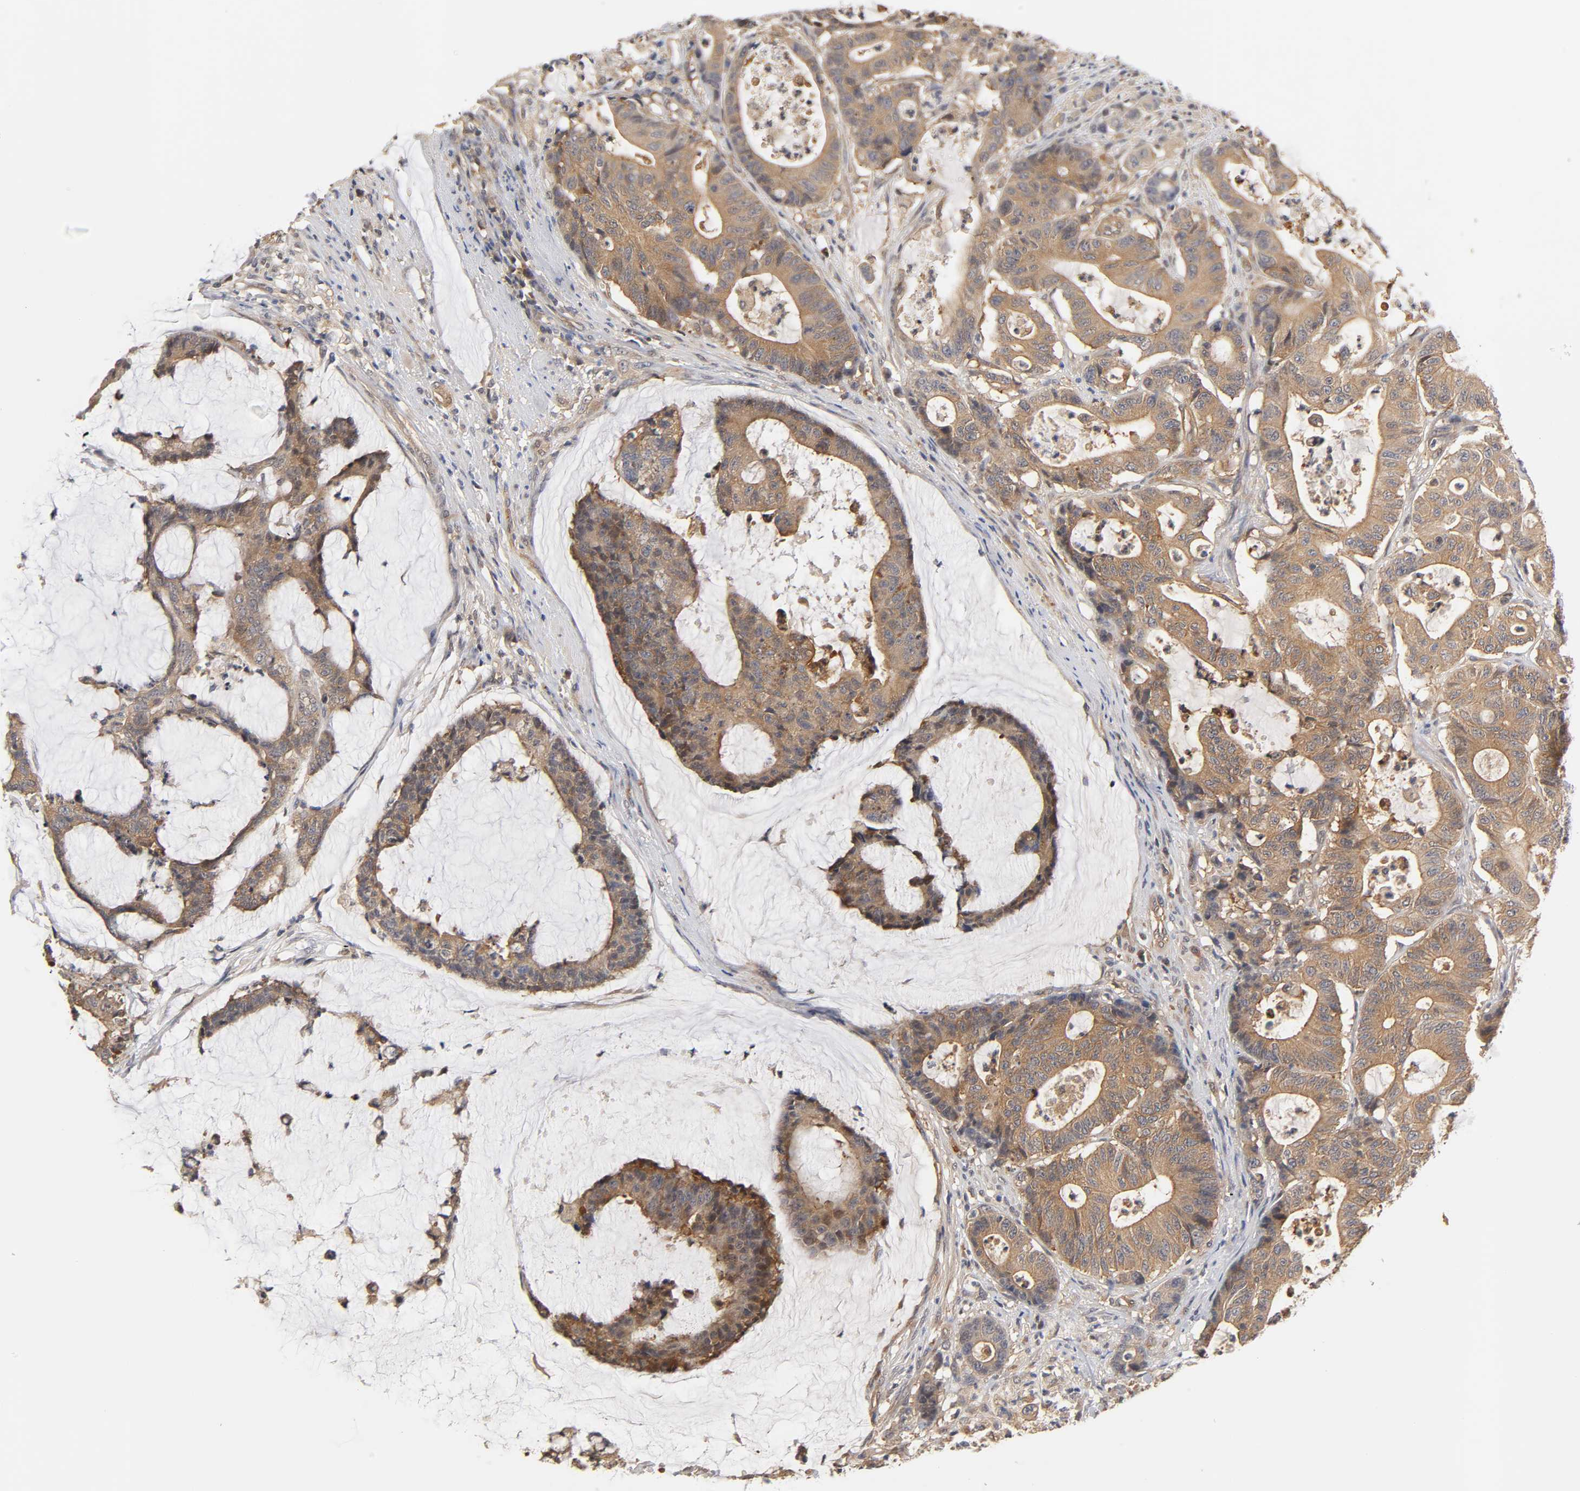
{"staining": {"intensity": "weak", "quantity": ">75%", "location": "cytoplasmic/membranous"}, "tissue": "colorectal cancer", "cell_type": "Tumor cells", "image_type": "cancer", "snomed": [{"axis": "morphology", "description": "Adenocarcinoma, NOS"}, {"axis": "topography", "description": "Colon"}], "caption": "Immunohistochemistry (IHC) image of neoplastic tissue: colorectal cancer stained using immunohistochemistry exhibits low levels of weak protein expression localized specifically in the cytoplasmic/membranous of tumor cells, appearing as a cytoplasmic/membranous brown color.", "gene": "PDE5A", "patient": {"sex": "female", "age": 84}}